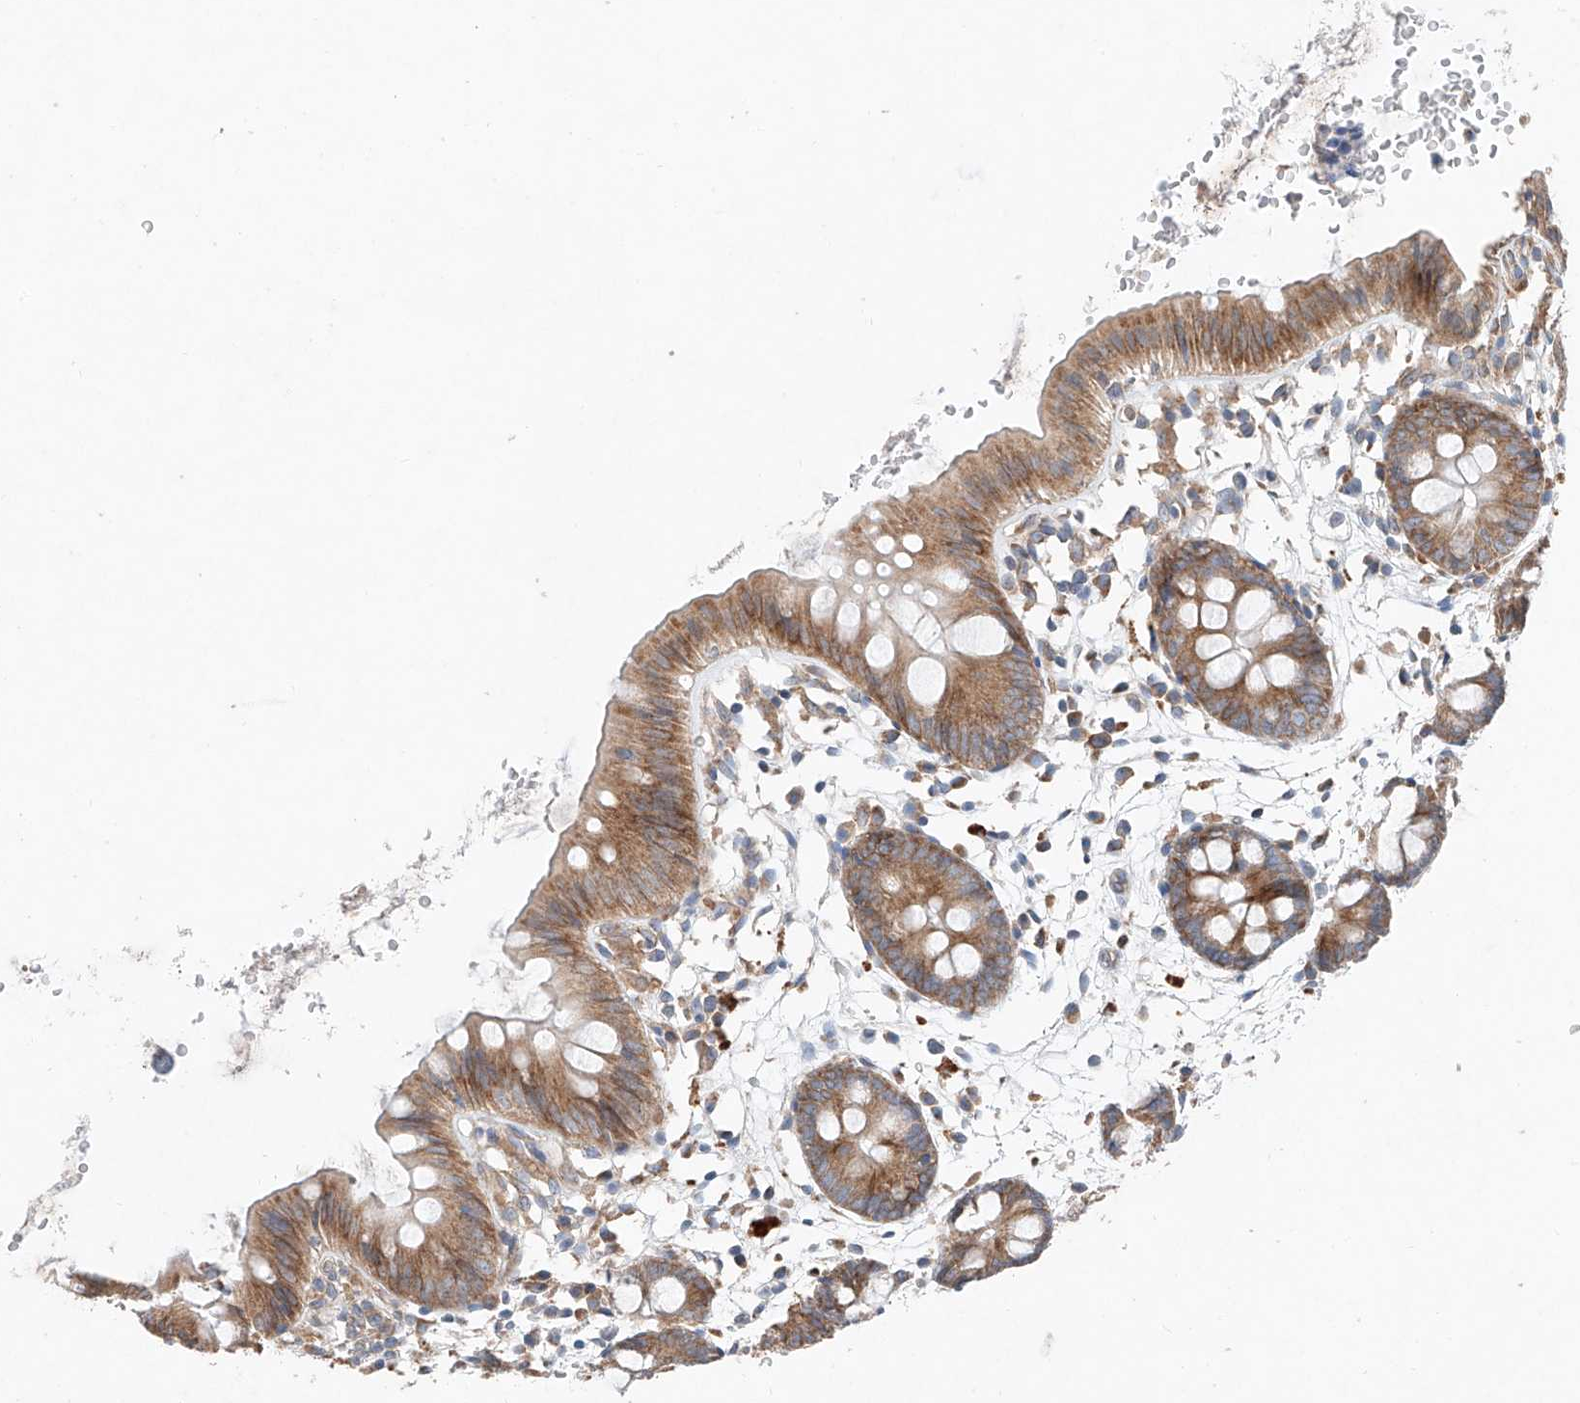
{"staining": {"intensity": "weak", "quantity": ">75%", "location": "cytoplasmic/membranous"}, "tissue": "colon", "cell_type": "Endothelial cells", "image_type": "normal", "snomed": [{"axis": "morphology", "description": "Normal tissue, NOS"}, {"axis": "topography", "description": "Colon"}], "caption": "Endothelial cells display low levels of weak cytoplasmic/membranous positivity in about >75% of cells in normal colon. Immunohistochemistry stains the protein in brown and the nuclei are stained blue.", "gene": "FASTK", "patient": {"sex": "male", "age": 56}}